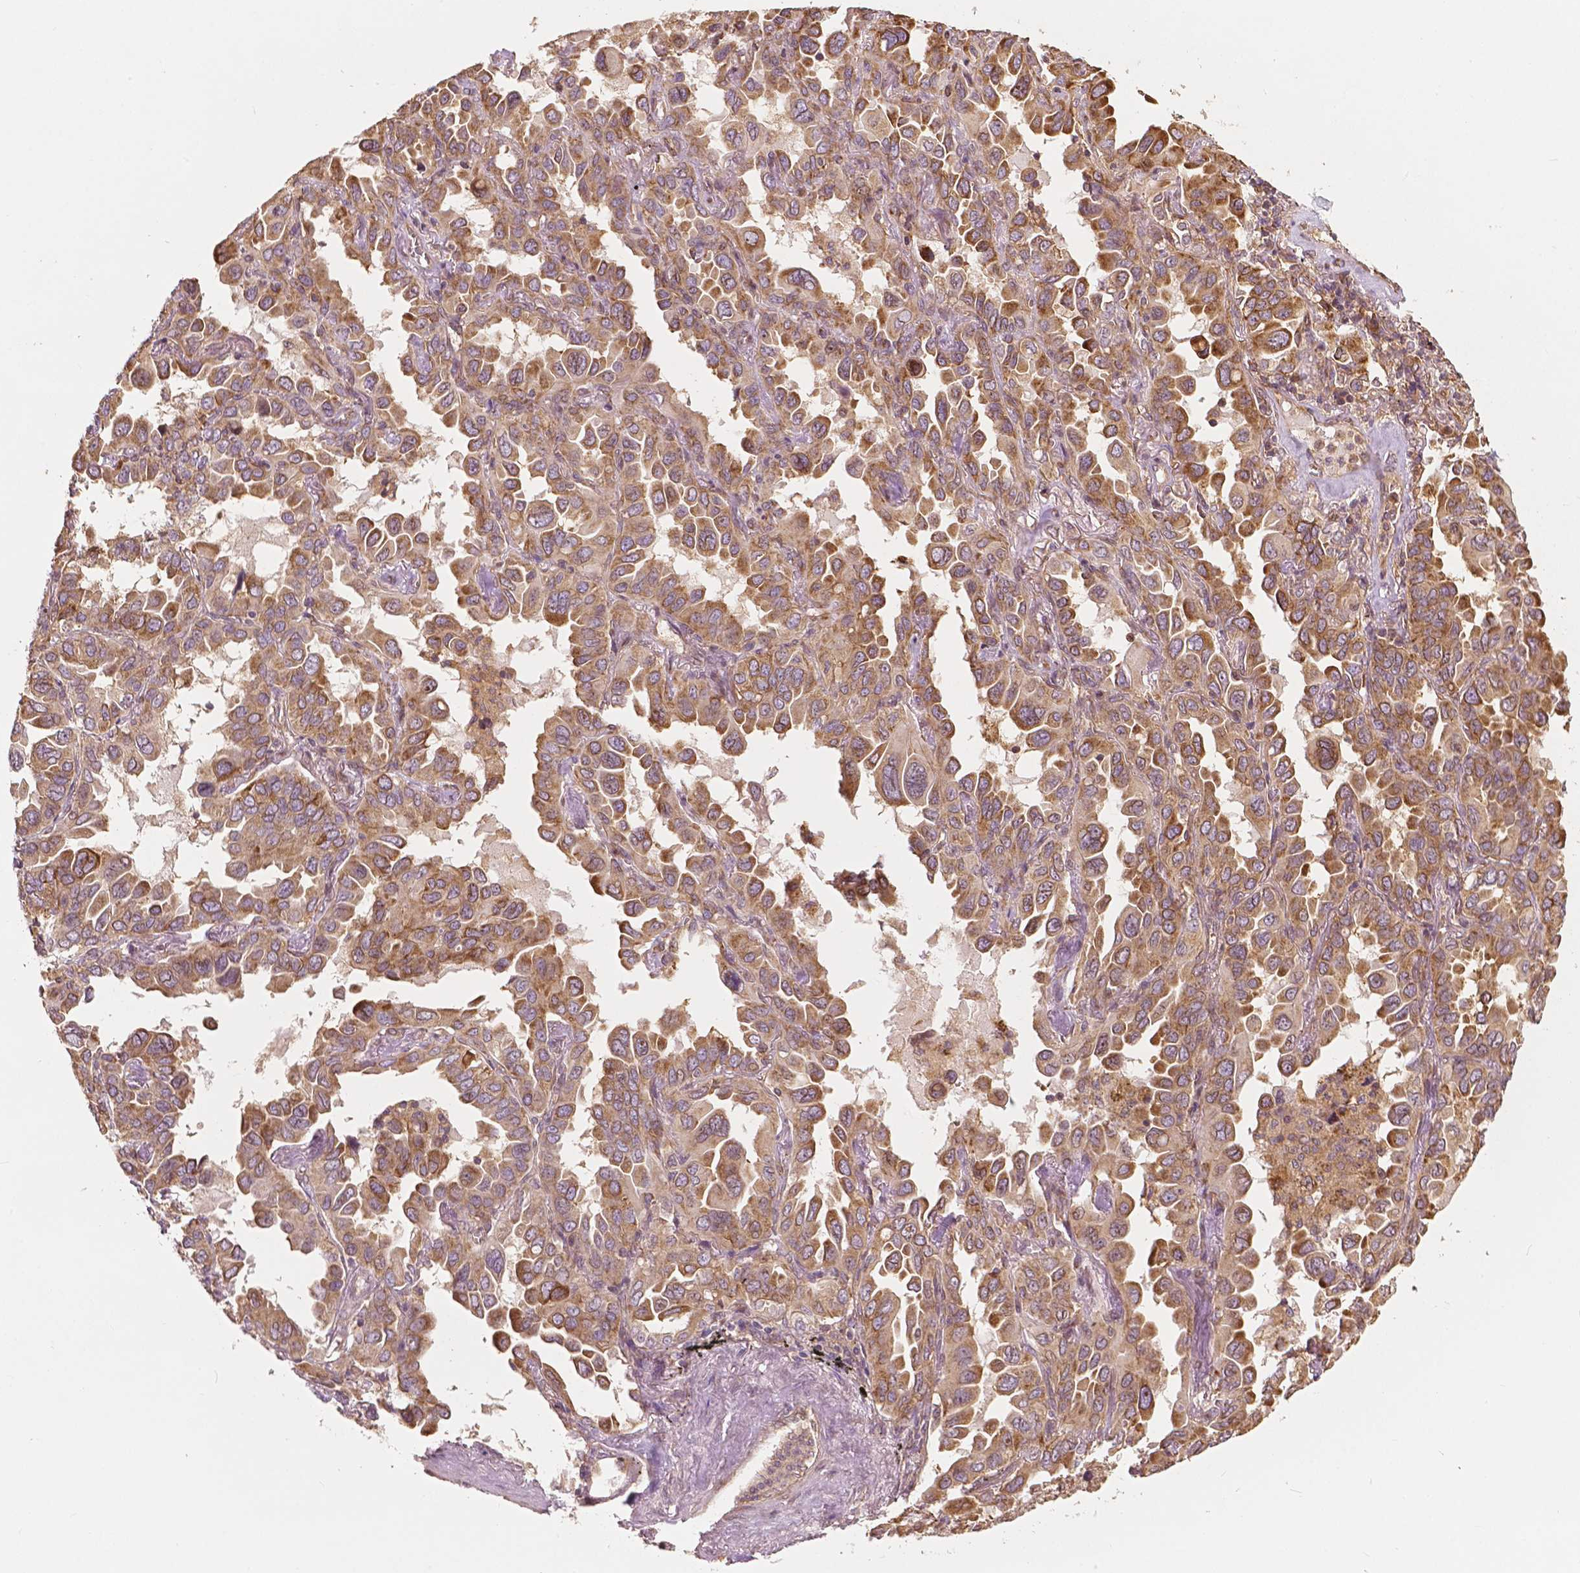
{"staining": {"intensity": "moderate", "quantity": ">75%", "location": "cytoplasmic/membranous"}, "tissue": "lung cancer", "cell_type": "Tumor cells", "image_type": "cancer", "snomed": [{"axis": "morphology", "description": "Adenocarcinoma, NOS"}, {"axis": "topography", "description": "Lung"}], "caption": "Protein positivity by IHC shows moderate cytoplasmic/membranous staining in about >75% of tumor cells in adenocarcinoma (lung). (Stains: DAB in brown, nuclei in blue, Microscopy: brightfield microscopy at high magnification).", "gene": "G3BP1", "patient": {"sex": "male", "age": 64}}